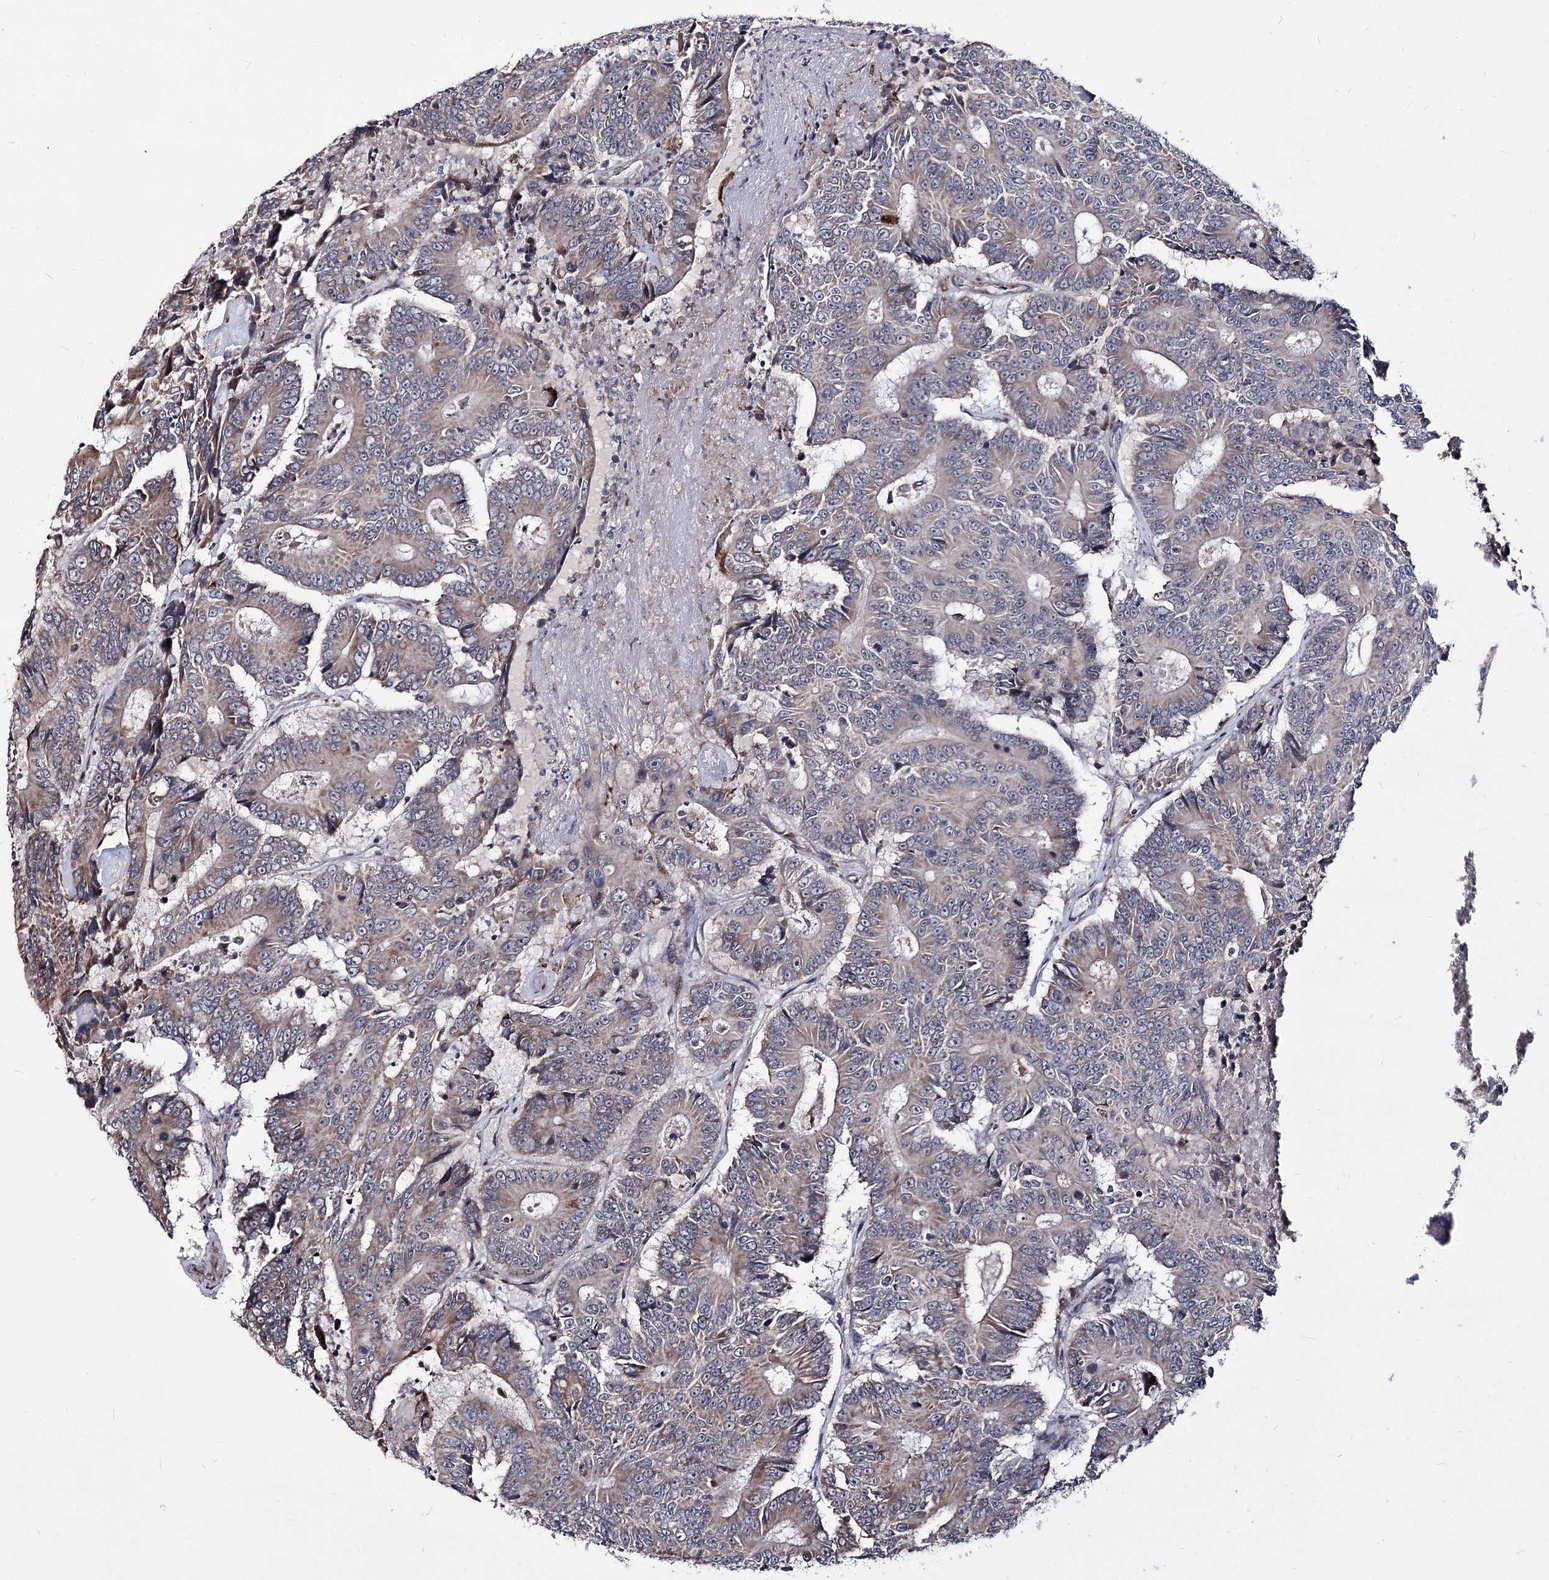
{"staining": {"intensity": "weak", "quantity": "25%-75%", "location": "cytoplasmic/membranous"}, "tissue": "colorectal cancer", "cell_type": "Tumor cells", "image_type": "cancer", "snomed": [{"axis": "morphology", "description": "Adenocarcinoma, NOS"}, {"axis": "topography", "description": "Colon"}], "caption": "This is an image of IHC staining of colorectal cancer (adenocarcinoma), which shows weak positivity in the cytoplasmic/membranous of tumor cells.", "gene": "PPRC1", "patient": {"sex": "male", "age": 83}}